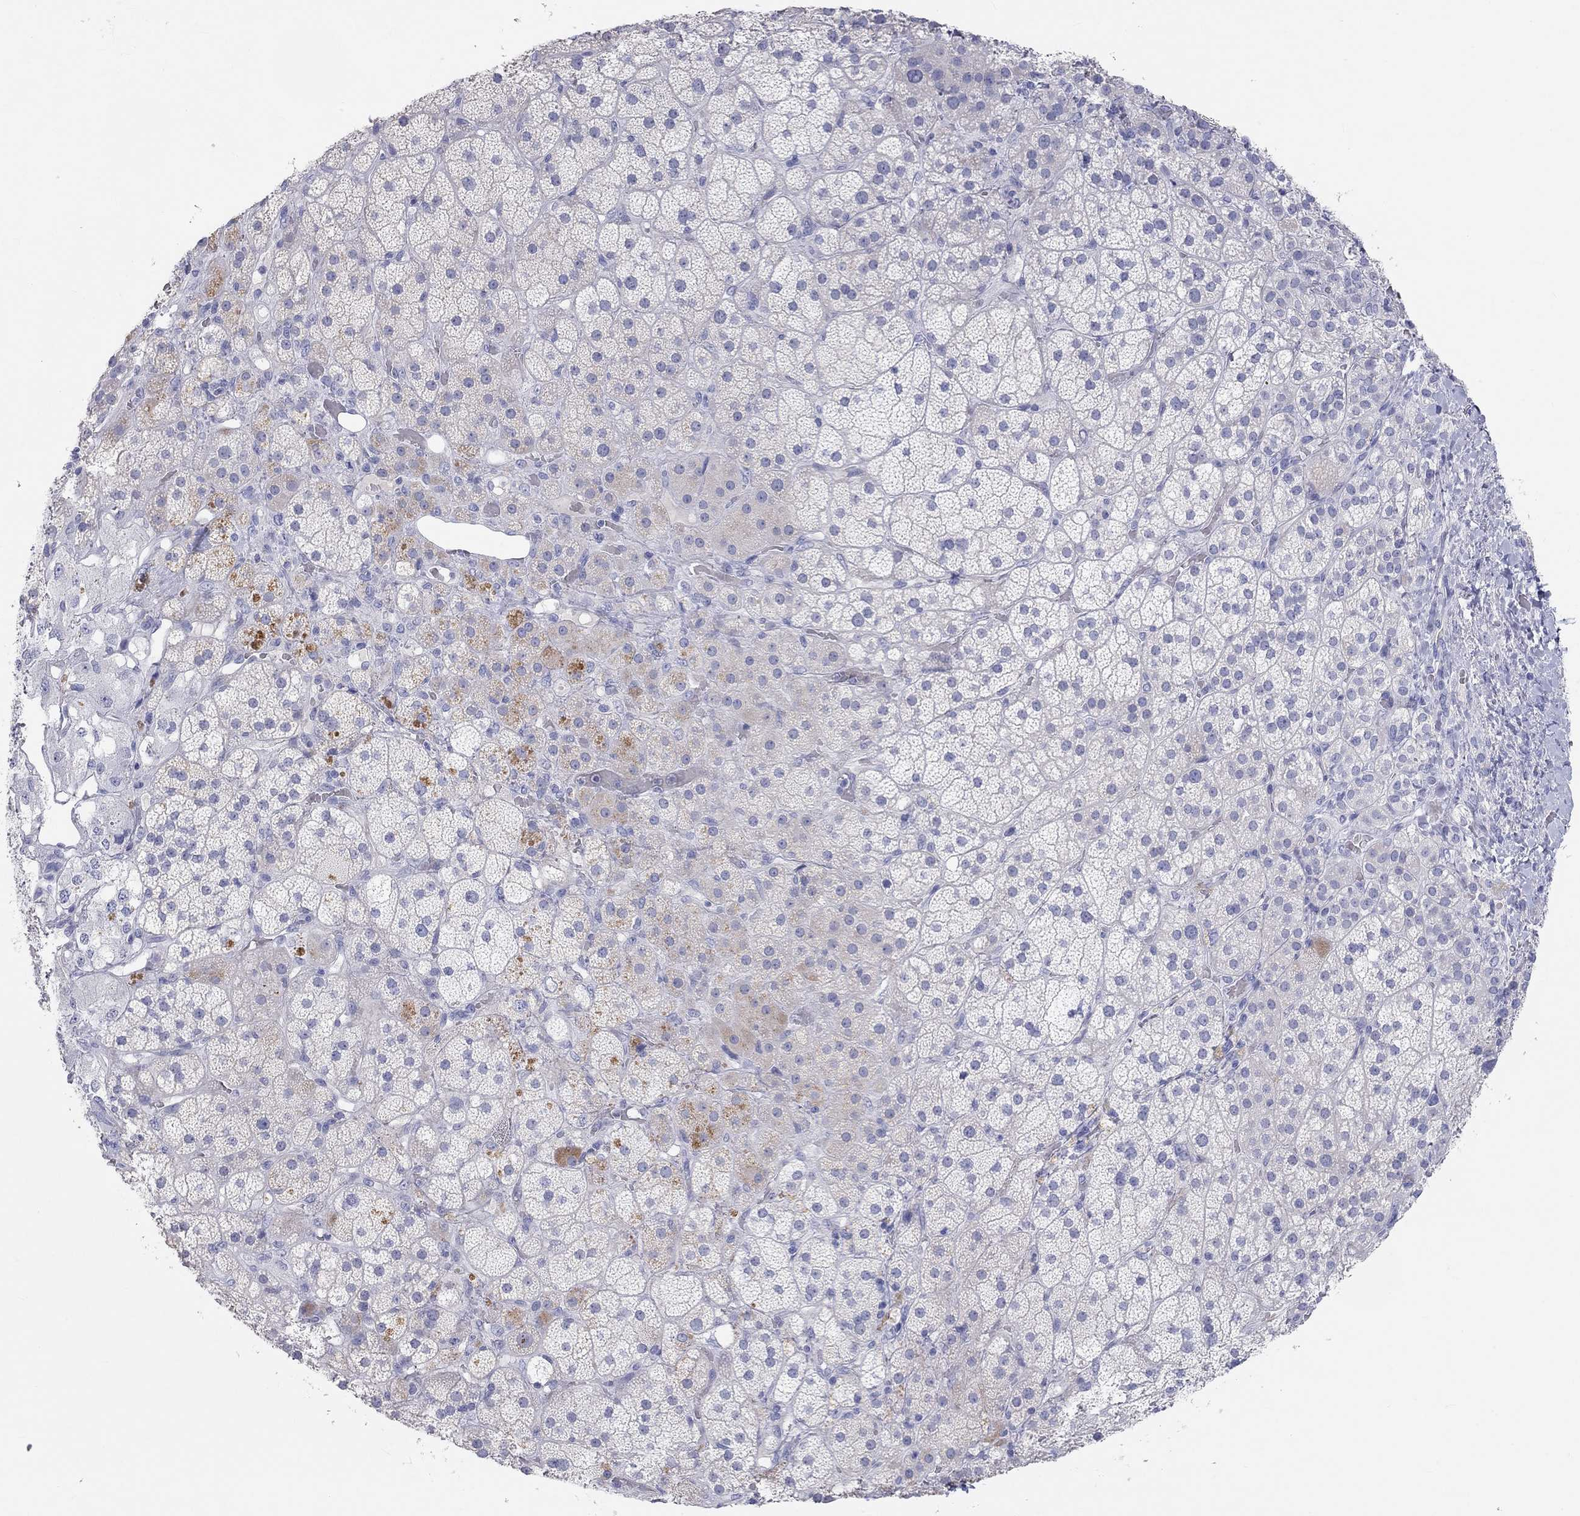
{"staining": {"intensity": "negative", "quantity": "none", "location": "none"}, "tissue": "adrenal gland", "cell_type": "Glandular cells", "image_type": "normal", "snomed": [{"axis": "morphology", "description": "Normal tissue, NOS"}, {"axis": "topography", "description": "Adrenal gland"}], "caption": "An image of adrenal gland stained for a protein demonstrates no brown staining in glandular cells. (Brightfield microscopy of DAB (3,3'-diaminobenzidine) IHC at high magnification).", "gene": "PCDHGC5", "patient": {"sex": "male", "age": 57}}